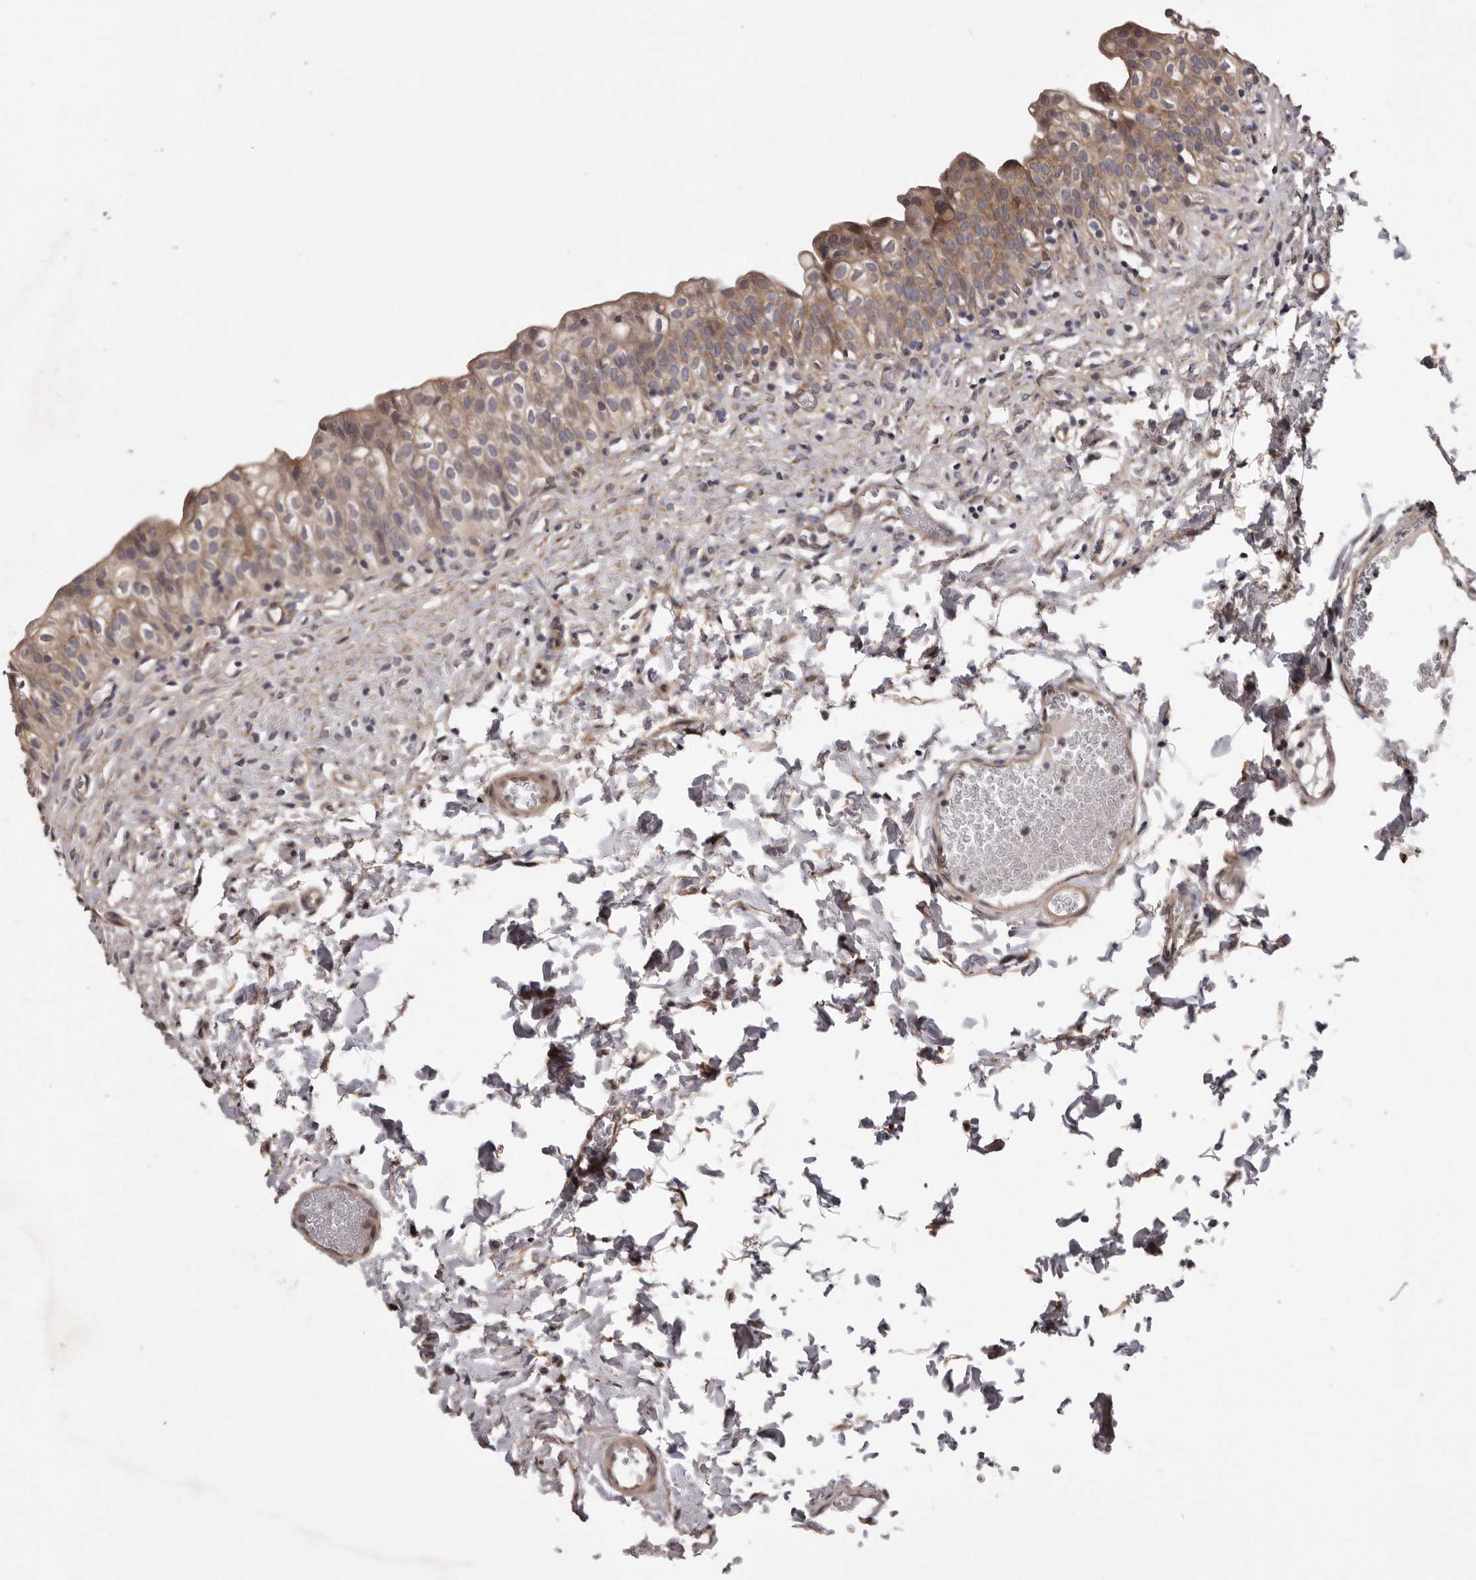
{"staining": {"intensity": "moderate", "quantity": ">75%", "location": "cytoplasmic/membranous"}, "tissue": "urinary bladder", "cell_type": "Urothelial cells", "image_type": "normal", "snomed": [{"axis": "morphology", "description": "Normal tissue, NOS"}, {"axis": "topography", "description": "Urinary bladder"}], "caption": "Urothelial cells exhibit medium levels of moderate cytoplasmic/membranous expression in about >75% of cells in unremarkable human urinary bladder.", "gene": "ARMCX1", "patient": {"sex": "male", "age": 55}}